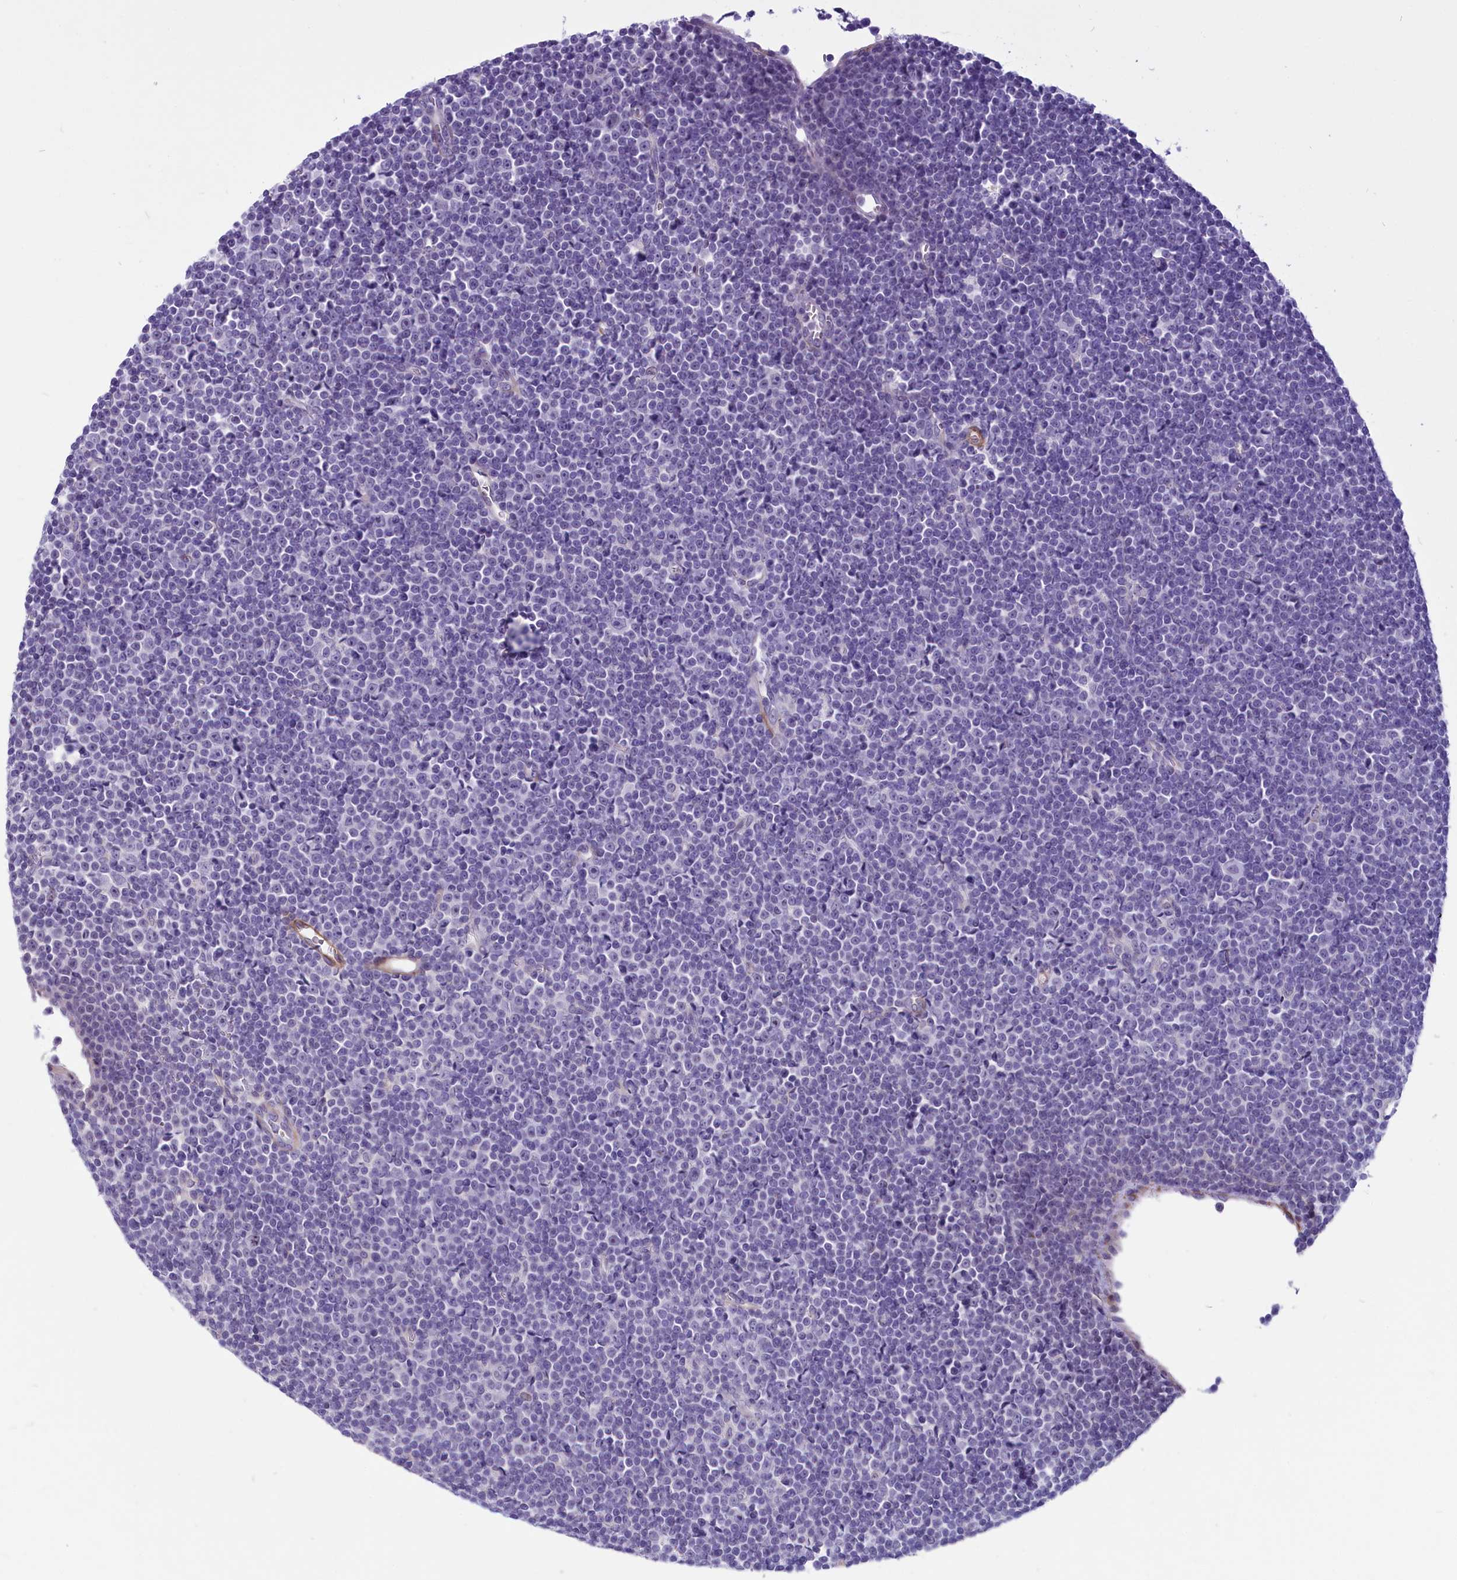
{"staining": {"intensity": "negative", "quantity": "none", "location": "none"}, "tissue": "lymphoma", "cell_type": "Tumor cells", "image_type": "cancer", "snomed": [{"axis": "morphology", "description": "Malignant lymphoma, non-Hodgkin's type, Low grade"}, {"axis": "topography", "description": "Lymph node"}], "caption": "A histopathology image of human malignant lymphoma, non-Hodgkin's type (low-grade) is negative for staining in tumor cells. Brightfield microscopy of immunohistochemistry stained with DAB (brown) and hematoxylin (blue), captured at high magnification.", "gene": "PROCR", "patient": {"sex": "female", "age": 67}}